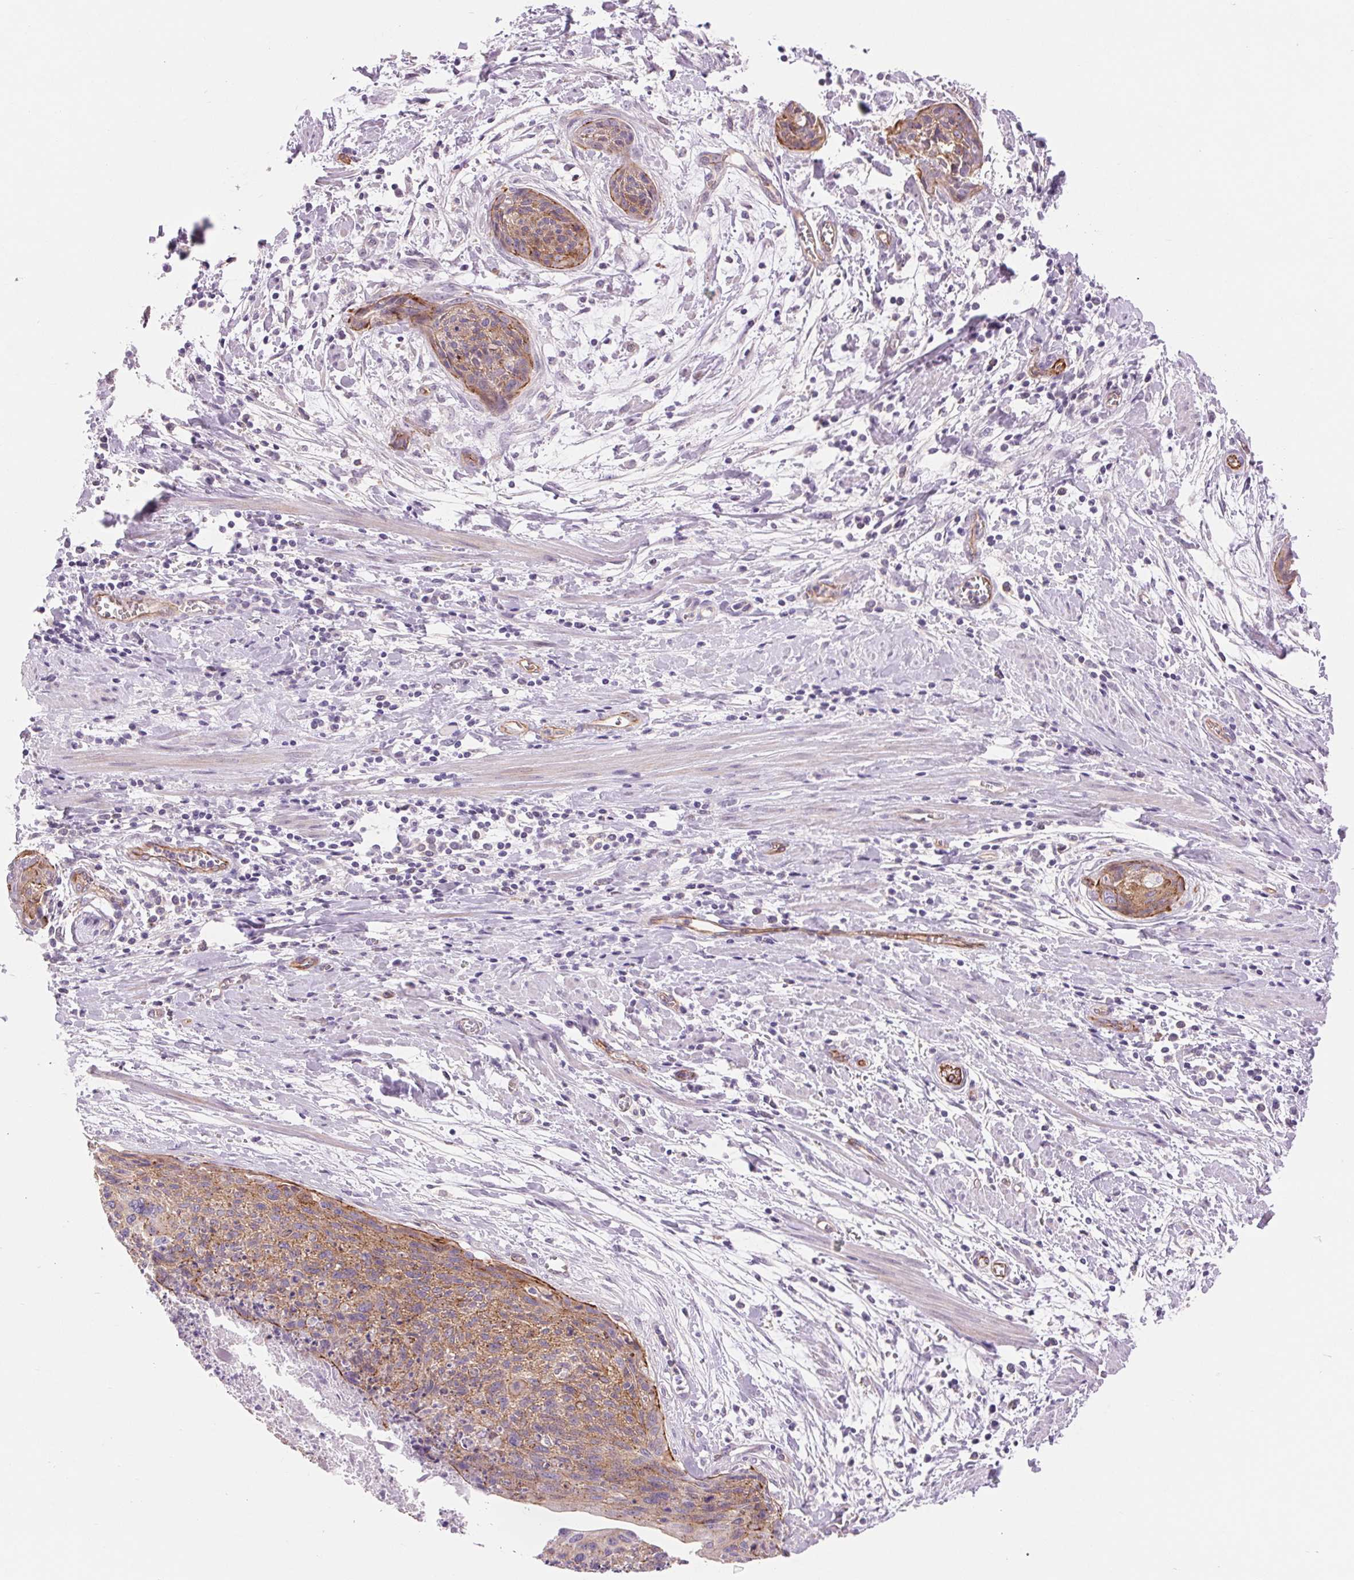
{"staining": {"intensity": "moderate", "quantity": "25%-75%", "location": "cytoplasmic/membranous"}, "tissue": "cervical cancer", "cell_type": "Tumor cells", "image_type": "cancer", "snomed": [{"axis": "morphology", "description": "Squamous cell carcinoma, NOS"}, {"axis": "topography", "description": "Cervix"}], "caption": "Immunohistochemical staining of cervical cancer reveals medium levels of moderate cytoplasmic/membranous protein staining in about 25%-75% of tumor cells.", "gene": "DIXDC1", "patient": {"sex": "female", "age": 55}}